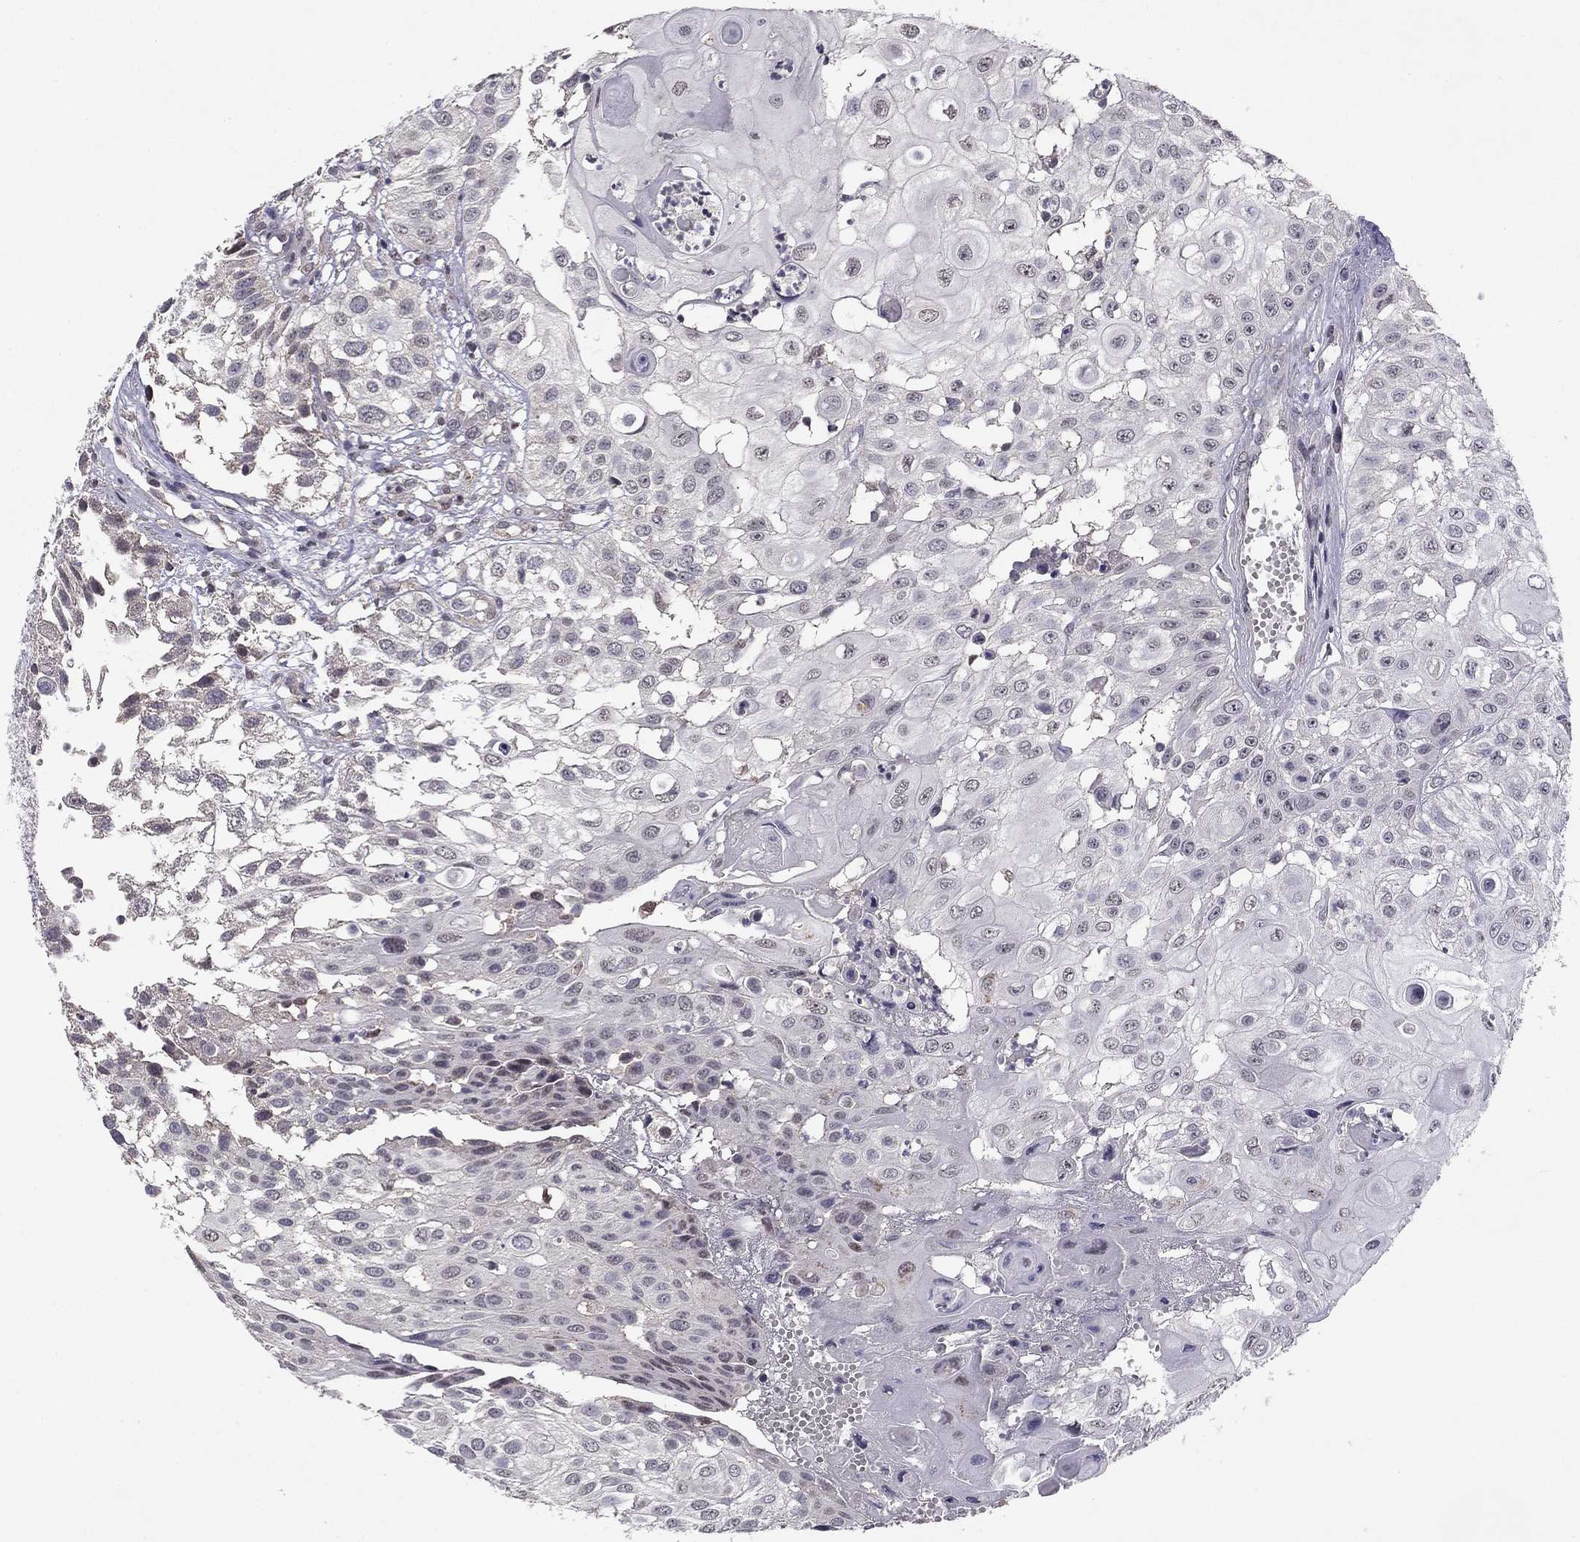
{"staining": {"intensity": "negative", "quantity": "none", "location": "none"}, "tissue": "urothelial cancer", "cell_type": "Tumor cells", "image_type": "cancer", "snomed": [{"axis": "morphology", "description": "Urothelial carcinoma, High grade"}, {"axis": "topography", "description": "Urinary bladder"}], "caption": "This is a image of IHC staining of urothelial carcinoma (high-grade), which shows no positivity in tumor cells.", "gene": "HCN1", "patient": {"sex": "female", "age": 79}}